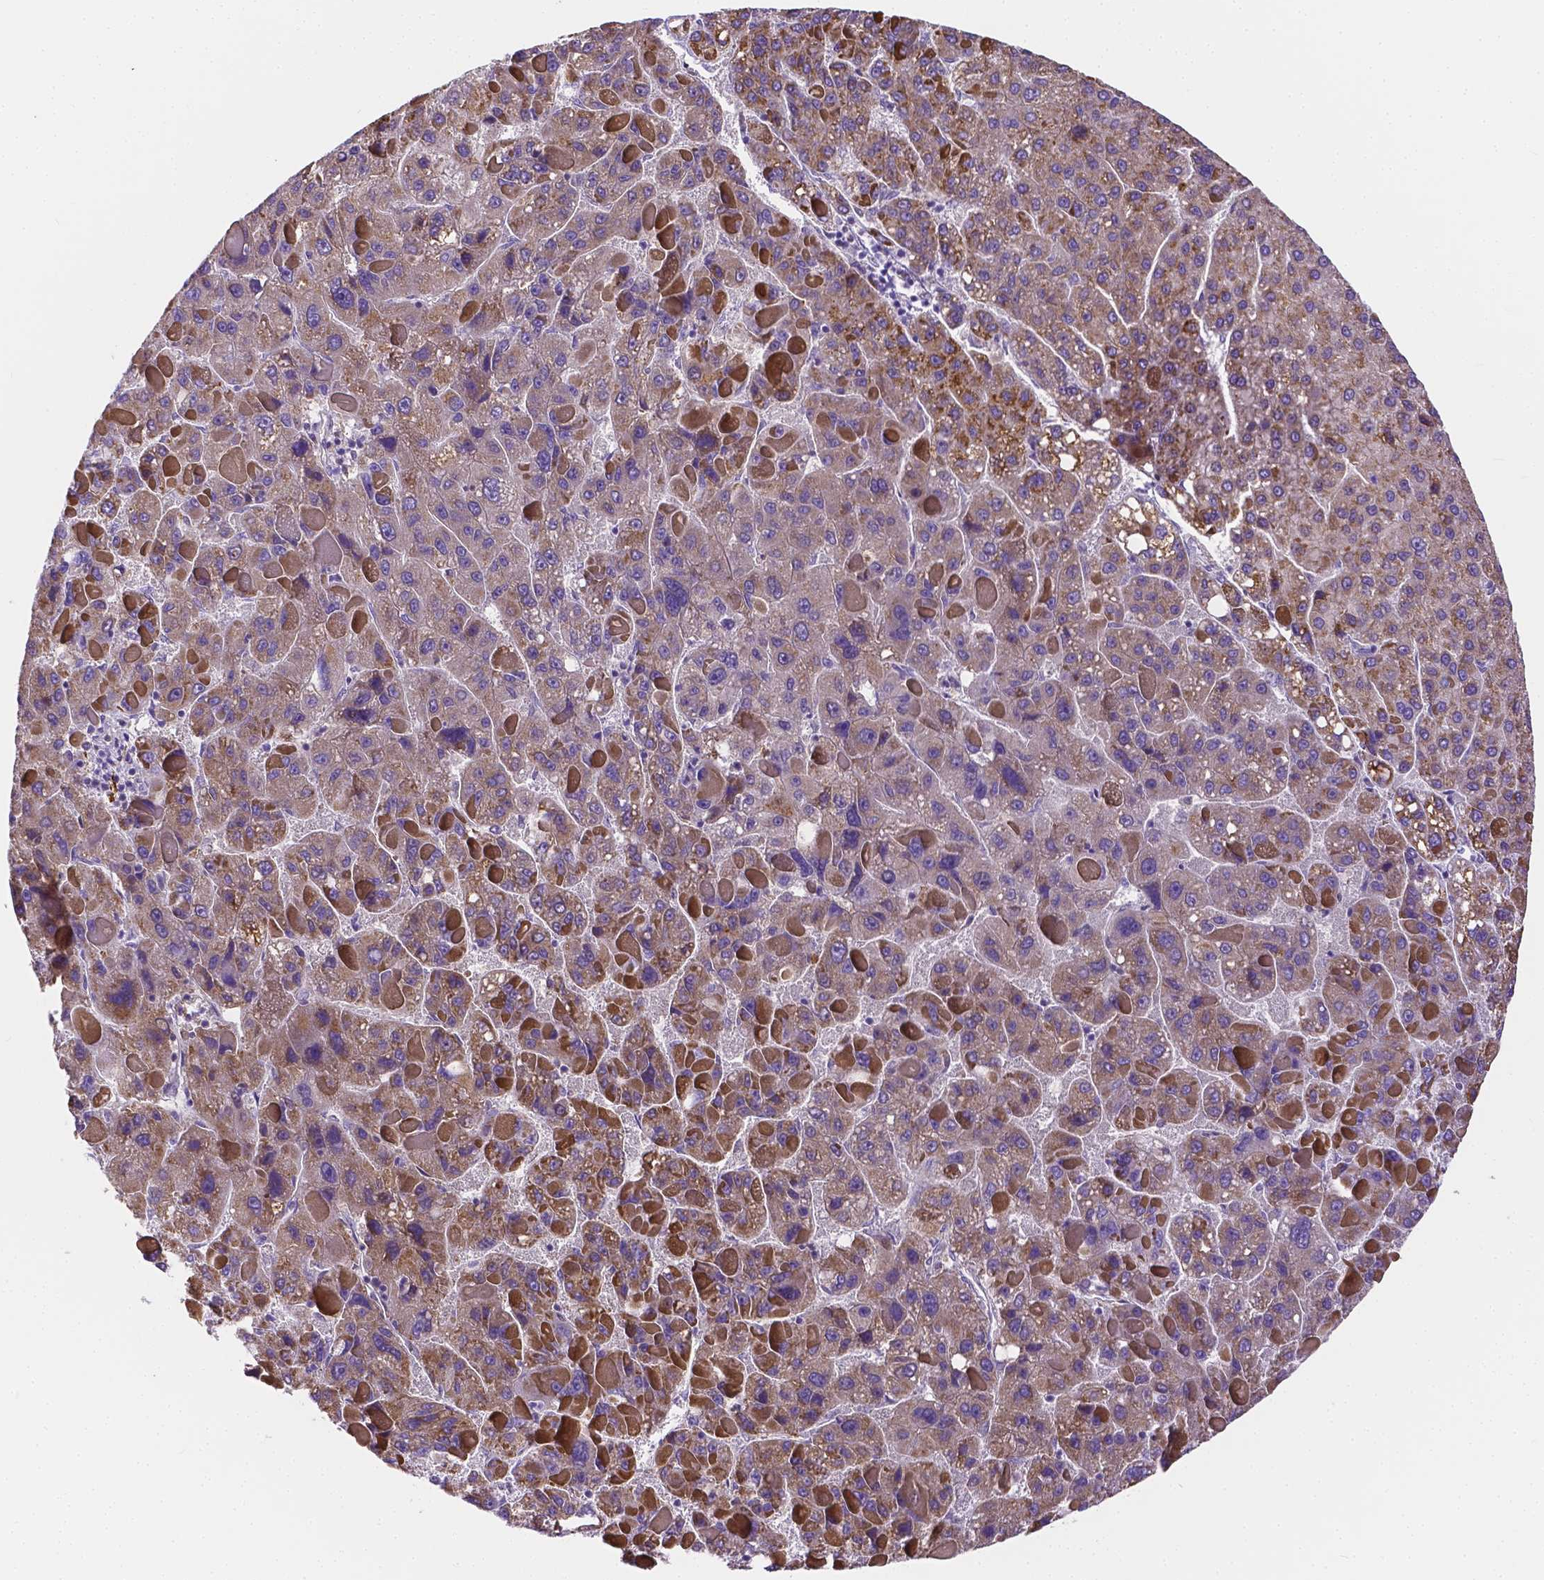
{"staining": {"intensity": "weak", "quantity": ">75%", "location": "cytoplasmic/membranous"}, "tissue": "liver cancer", "cell_type": "Tumor cells", "image_type": "cancer", "snomed": [{"axis": "morphology", "description": "Carcinoma, Hepatocellular, NOS"}, {"axis": "topography", "description": "Liver"}], "caption": "Weak cytoplasmic/membranous expression is present in about >75% of tumor cells in liver cancer (hepatocellular carcinoma).", "gene": "ZNRD2", "patient": {"sex": "female", "age": 82}}